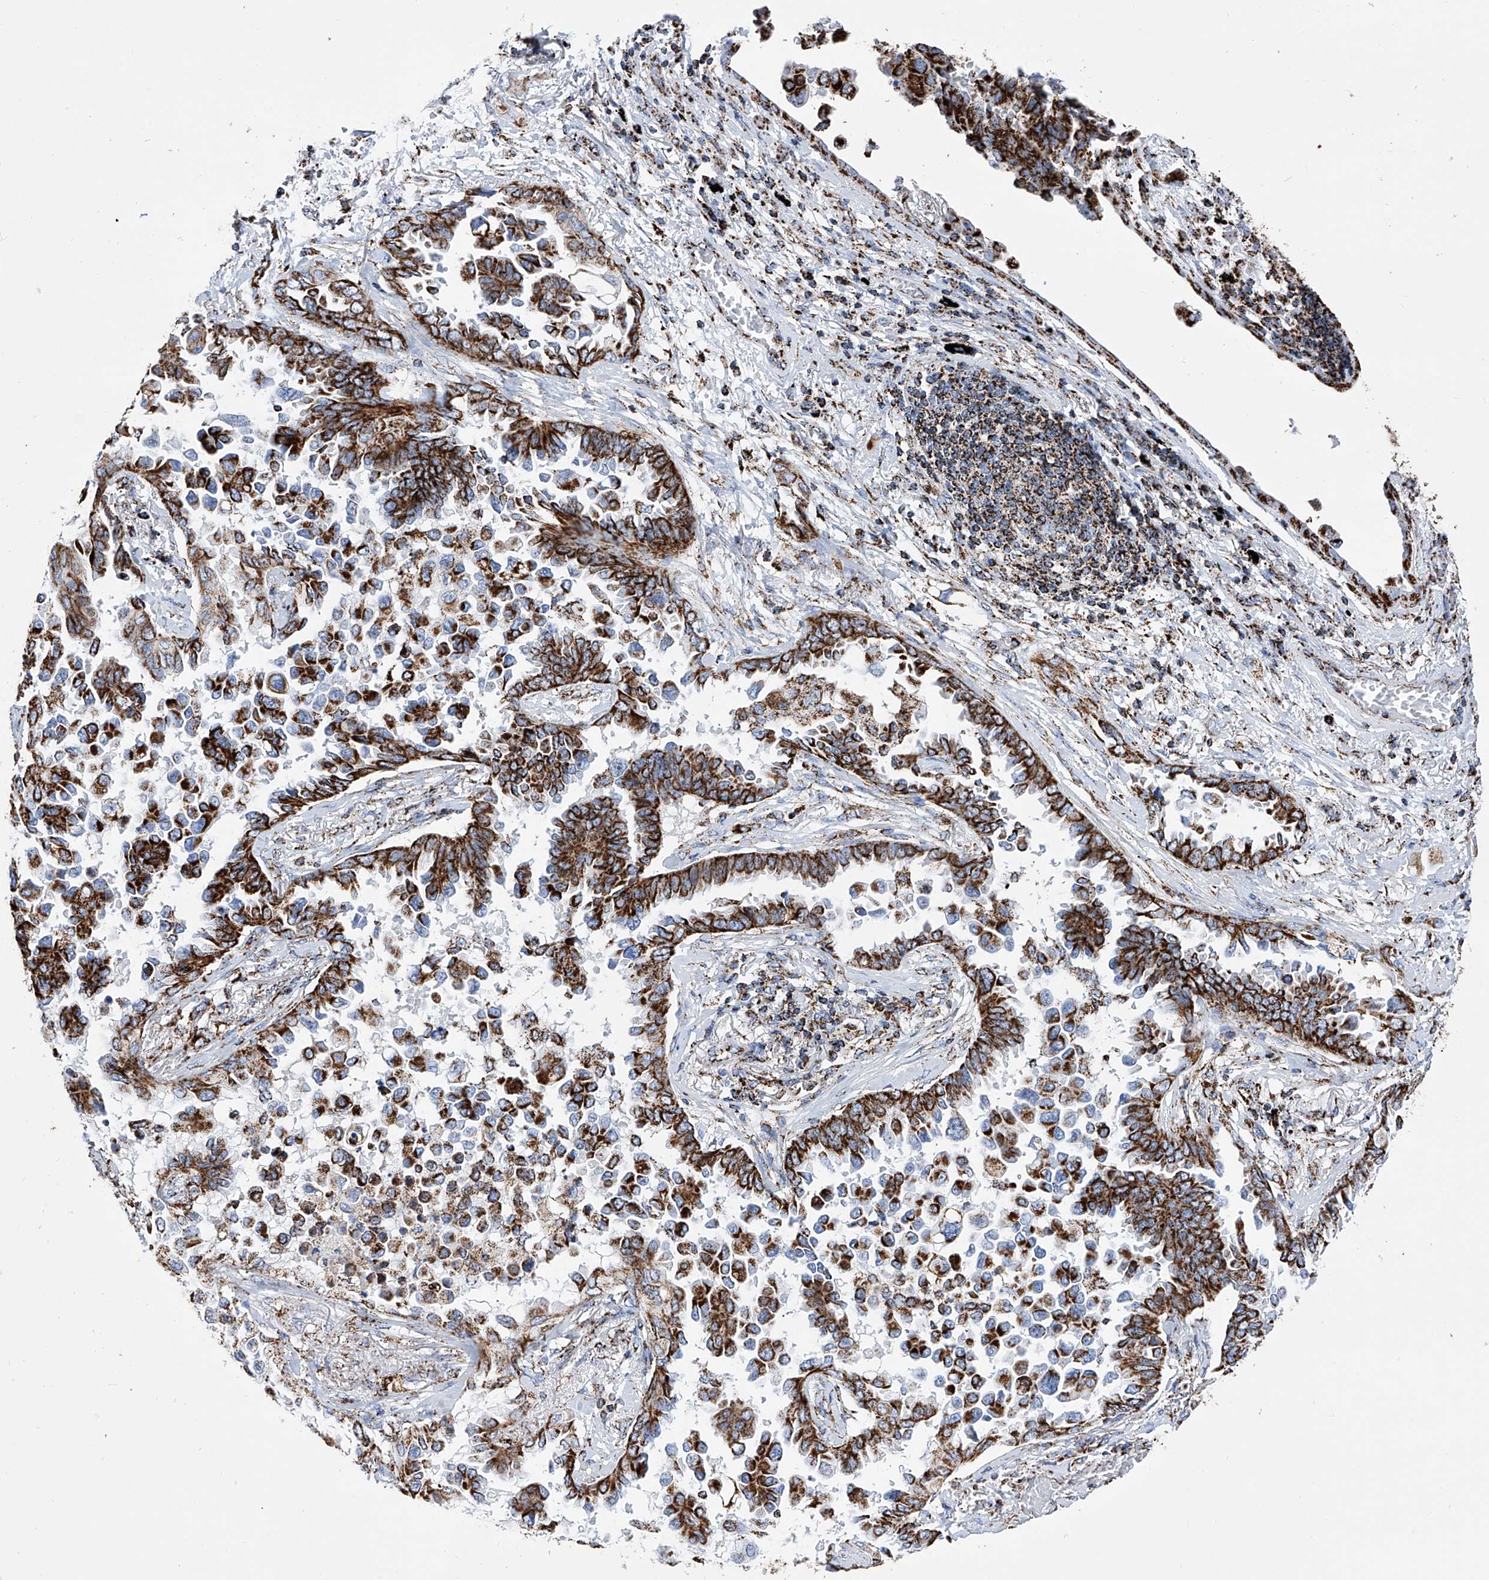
{"staining": {"intensity": "strong", "quantity": ">75%", "location": "cytoplasmic/membranous"}, "tissue": "lung cancer", "cell_type": "Tumor cells", "image_type": "cancer", "snomed": [{"axis": "morphology", "description": "Adenocarcinoma, NOS"}, {"axis": "topography", "description": "Lung"}], "caption": "A brown stain labels strong cytoplasmic/membranous staining of a protein in lung adenocarcinoma tumor cells. (Brightfield microscopy of DAB IHC at high magnification).", "gene": "ATP5PF", "patient": {"sex": "female", "age": 67}}